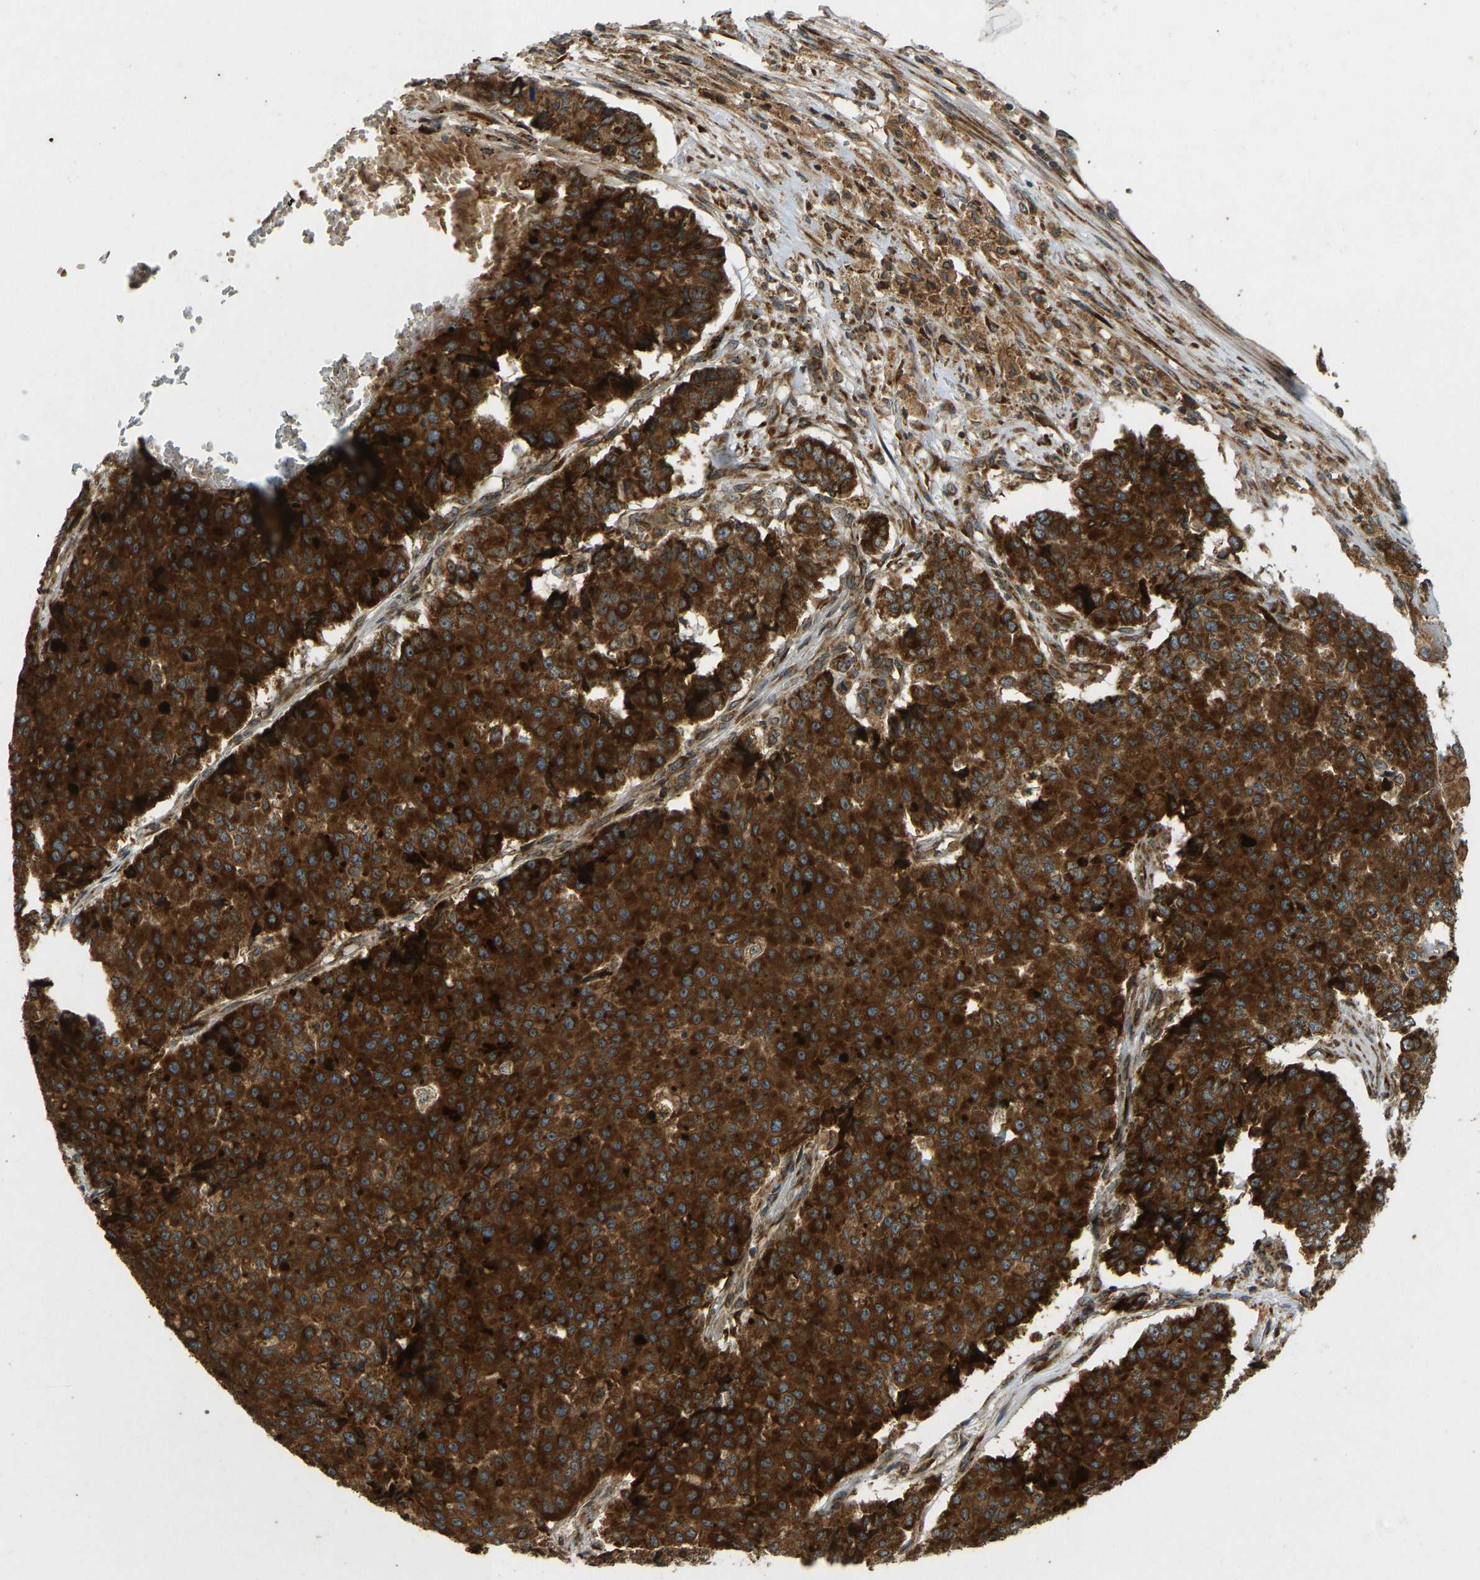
{"staining": {"intensity": "strong", "quantity": ">75%", "location": "cytoplasmic/membranous"}, "tissue": "pancreatic cancer", "cell_type": "Tumor cells", "image_type": "cancer", "snomed": [{"axis": "morphology", "description": "Adenocarcinoma, NOS"}, {"axis": "topography", "description": "Pancreas"}], "caption": "Protein expression analysis of human pancreatic cancer (adenocarcinoma) reveals strong cytoplasmic/membranous expression in about >75% of tumor cells.", "gene": "RPN2", "patient": {"sex": "male", "age": 50}}